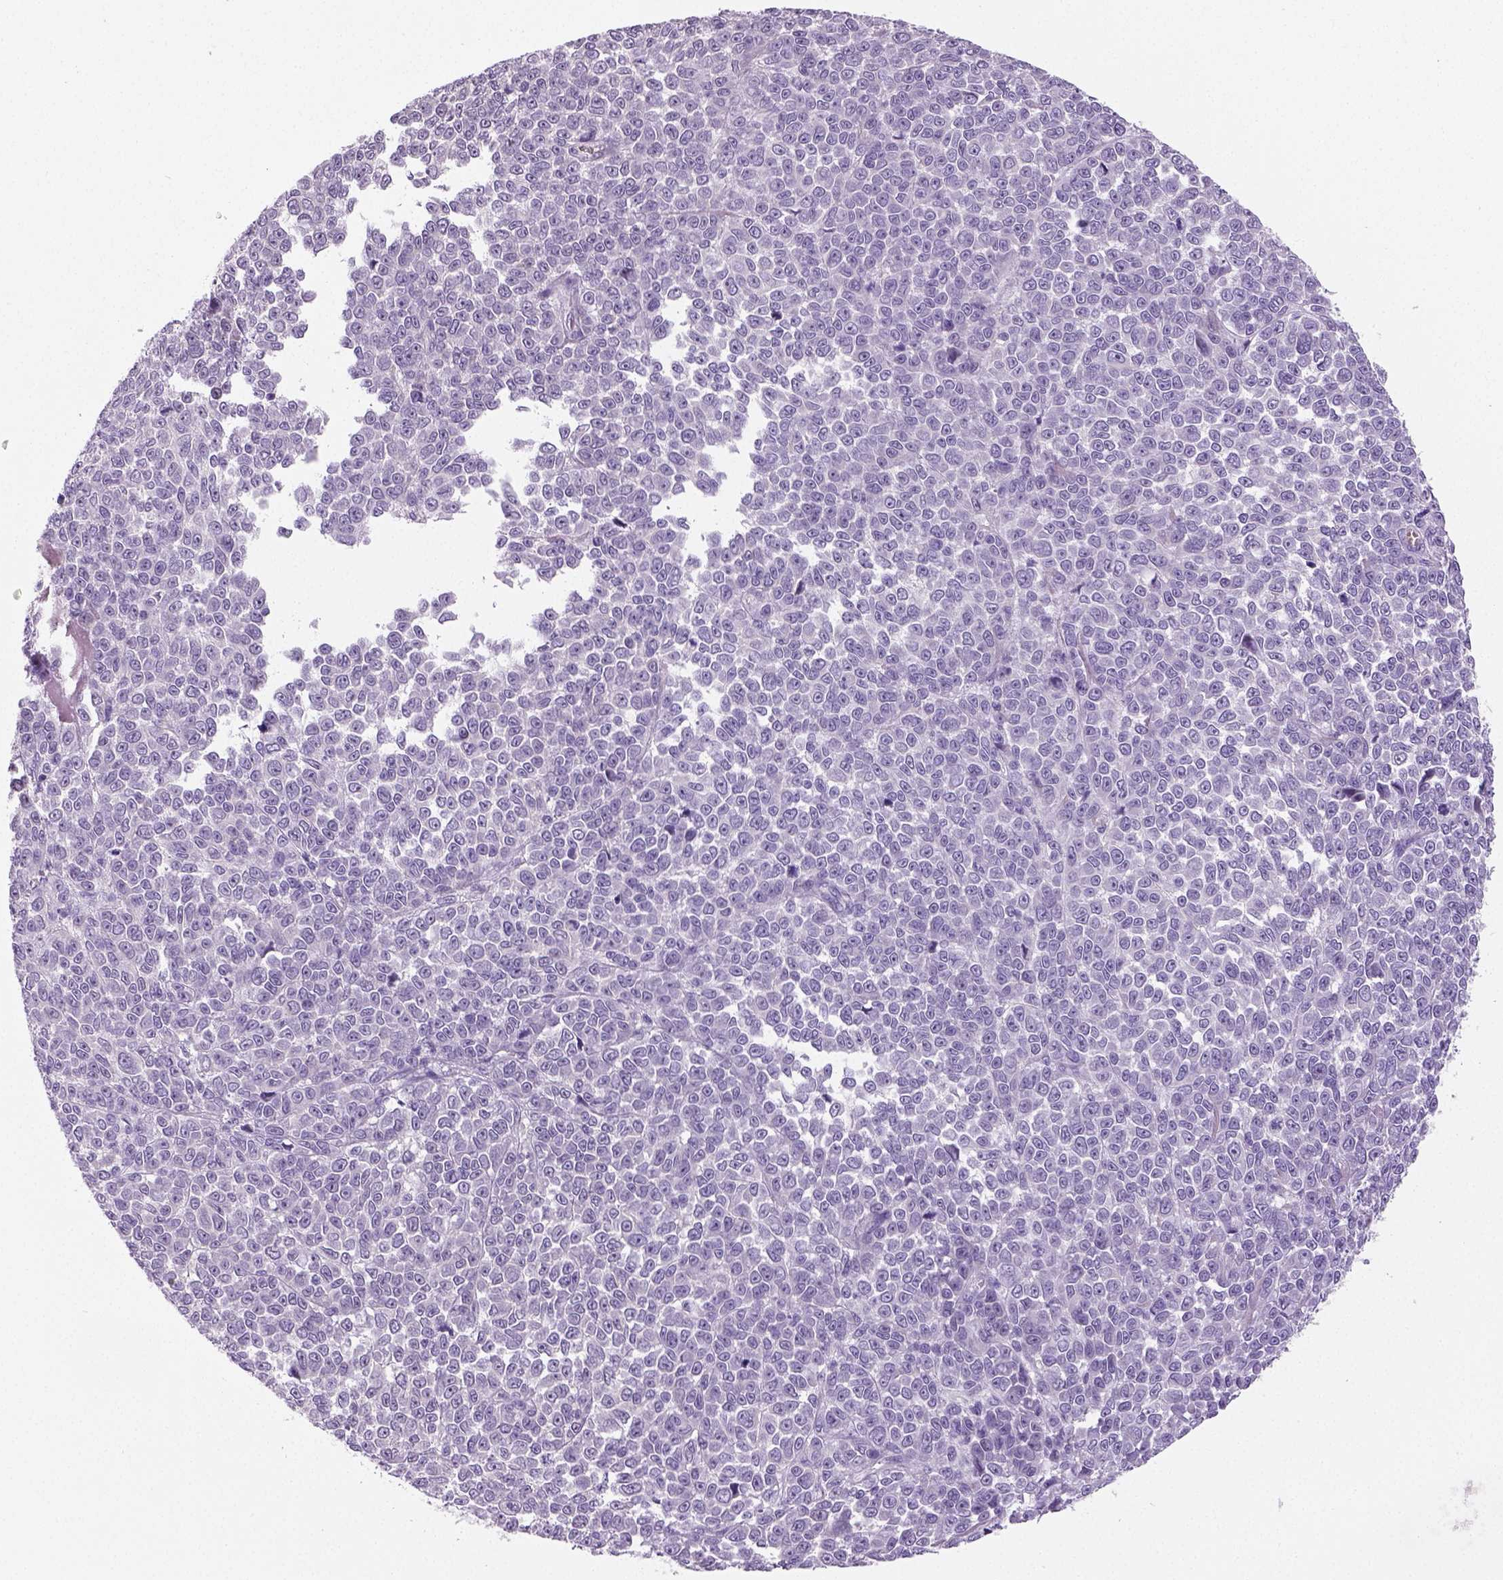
{"staining": {"intensity": "negative", "quantity": "none", "location": "none"}, "tissue": "melanoma", "cell_type": "Tumor cells", "image_type": "cancer", "snomed": [{"axis": "morphology", "description": "Malignant melanoma, NOS"}, {"axis": "topography", "description": "Skin"}], "caption": "Tumor cells show no significant protein positivity in melanoma.", "gene": "TSPAN7", "patient": {"sex": "female", "age": 95}}